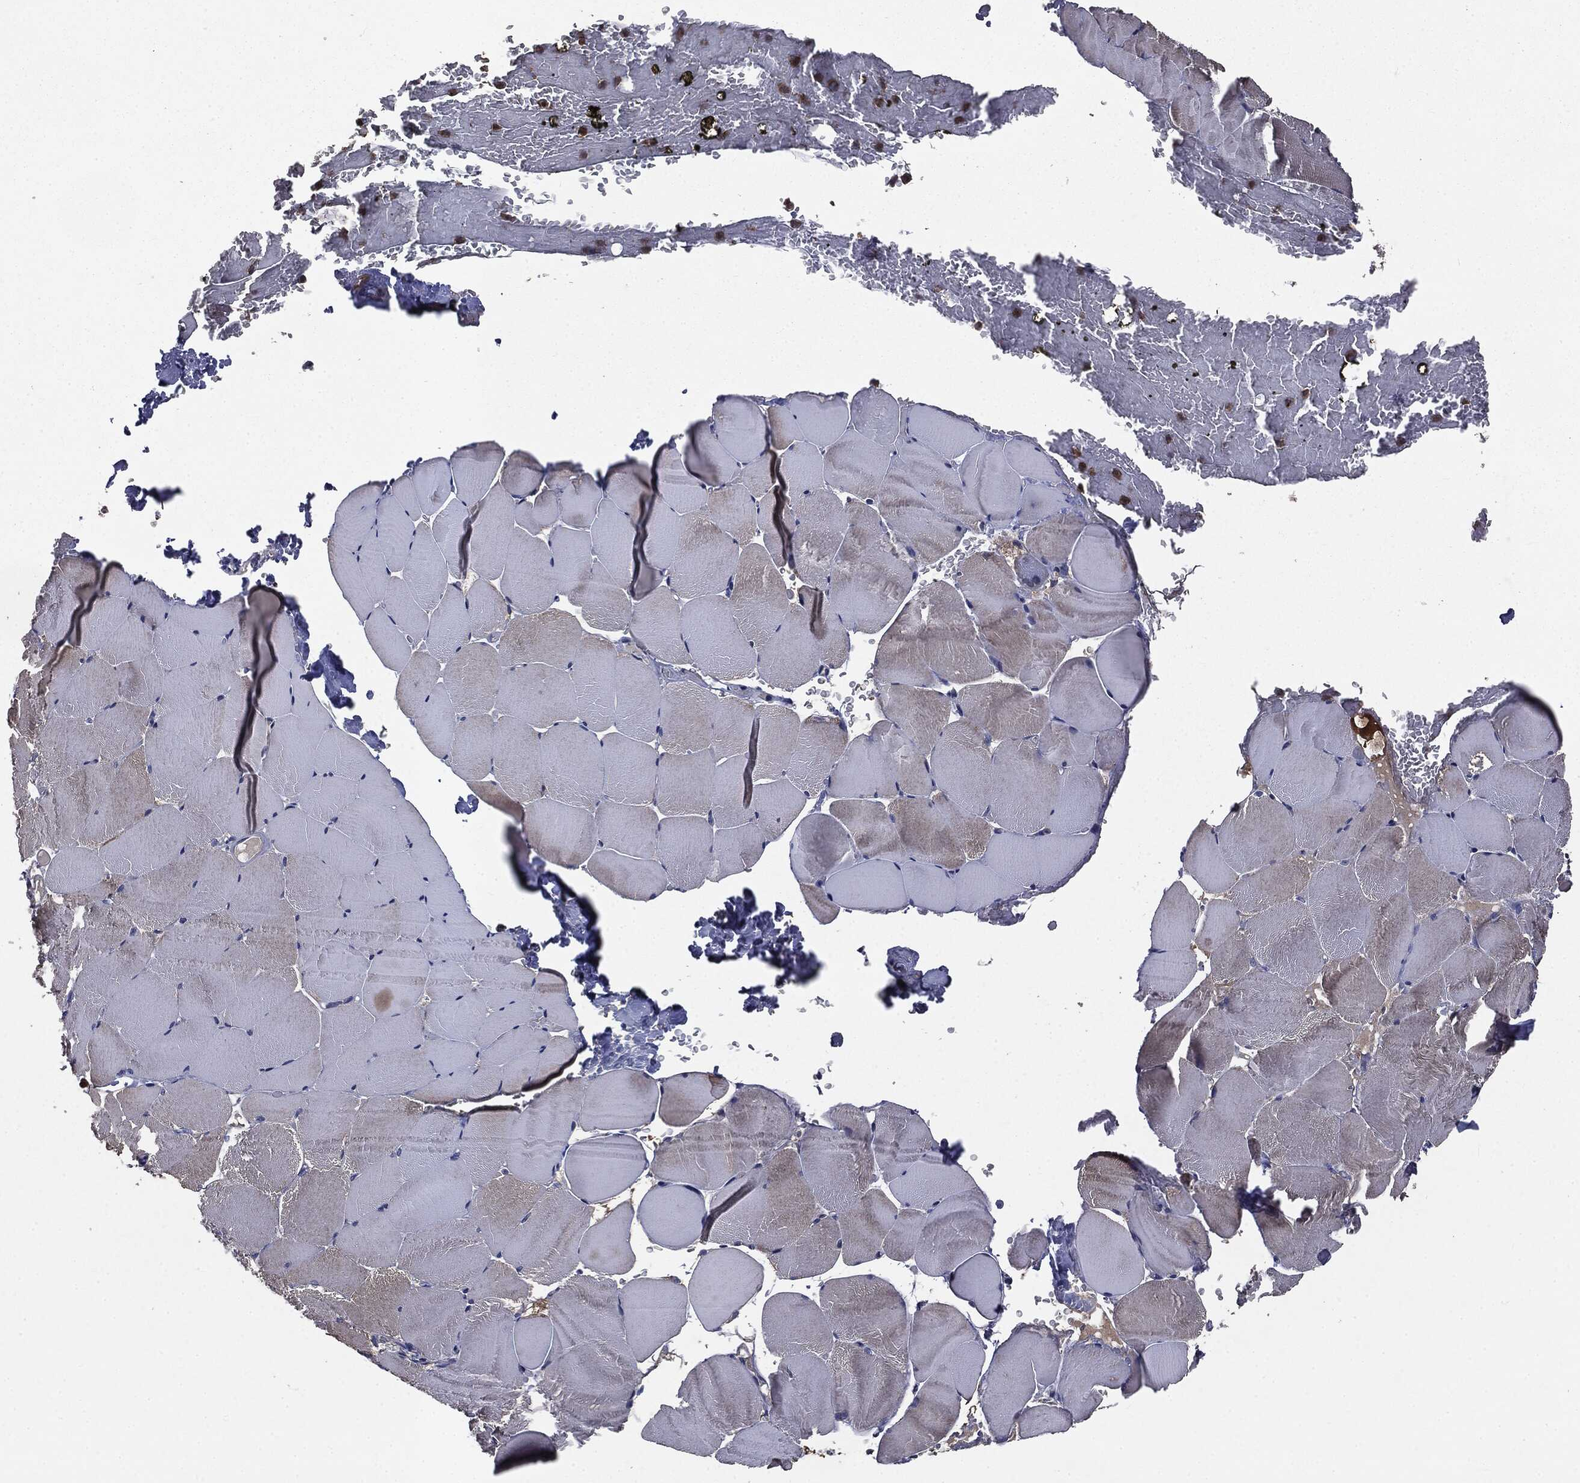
{"staining": {"intensity": "moderate", "quantity": "<25%", "location": "cytoplasmic/membranous"}, "tissue": "skeletal muscle", "cell_type": "Myocytes", "image_type": "normal", "snomed": [{"axis": "morphology", "description": "Normal tissue, NOS"}, {"axis": "topography", "description": "Skeletal muscle"}], "caption": "Immunohistochemistry micrograph of benign human skeletal muscle stained for a protein (brown), which shows low levels of moderate cytoplasmic/membranous expression in about <25% of myocytes.", "gene": "MAPK6", "patient": {"sex": "female", "age": 37}}